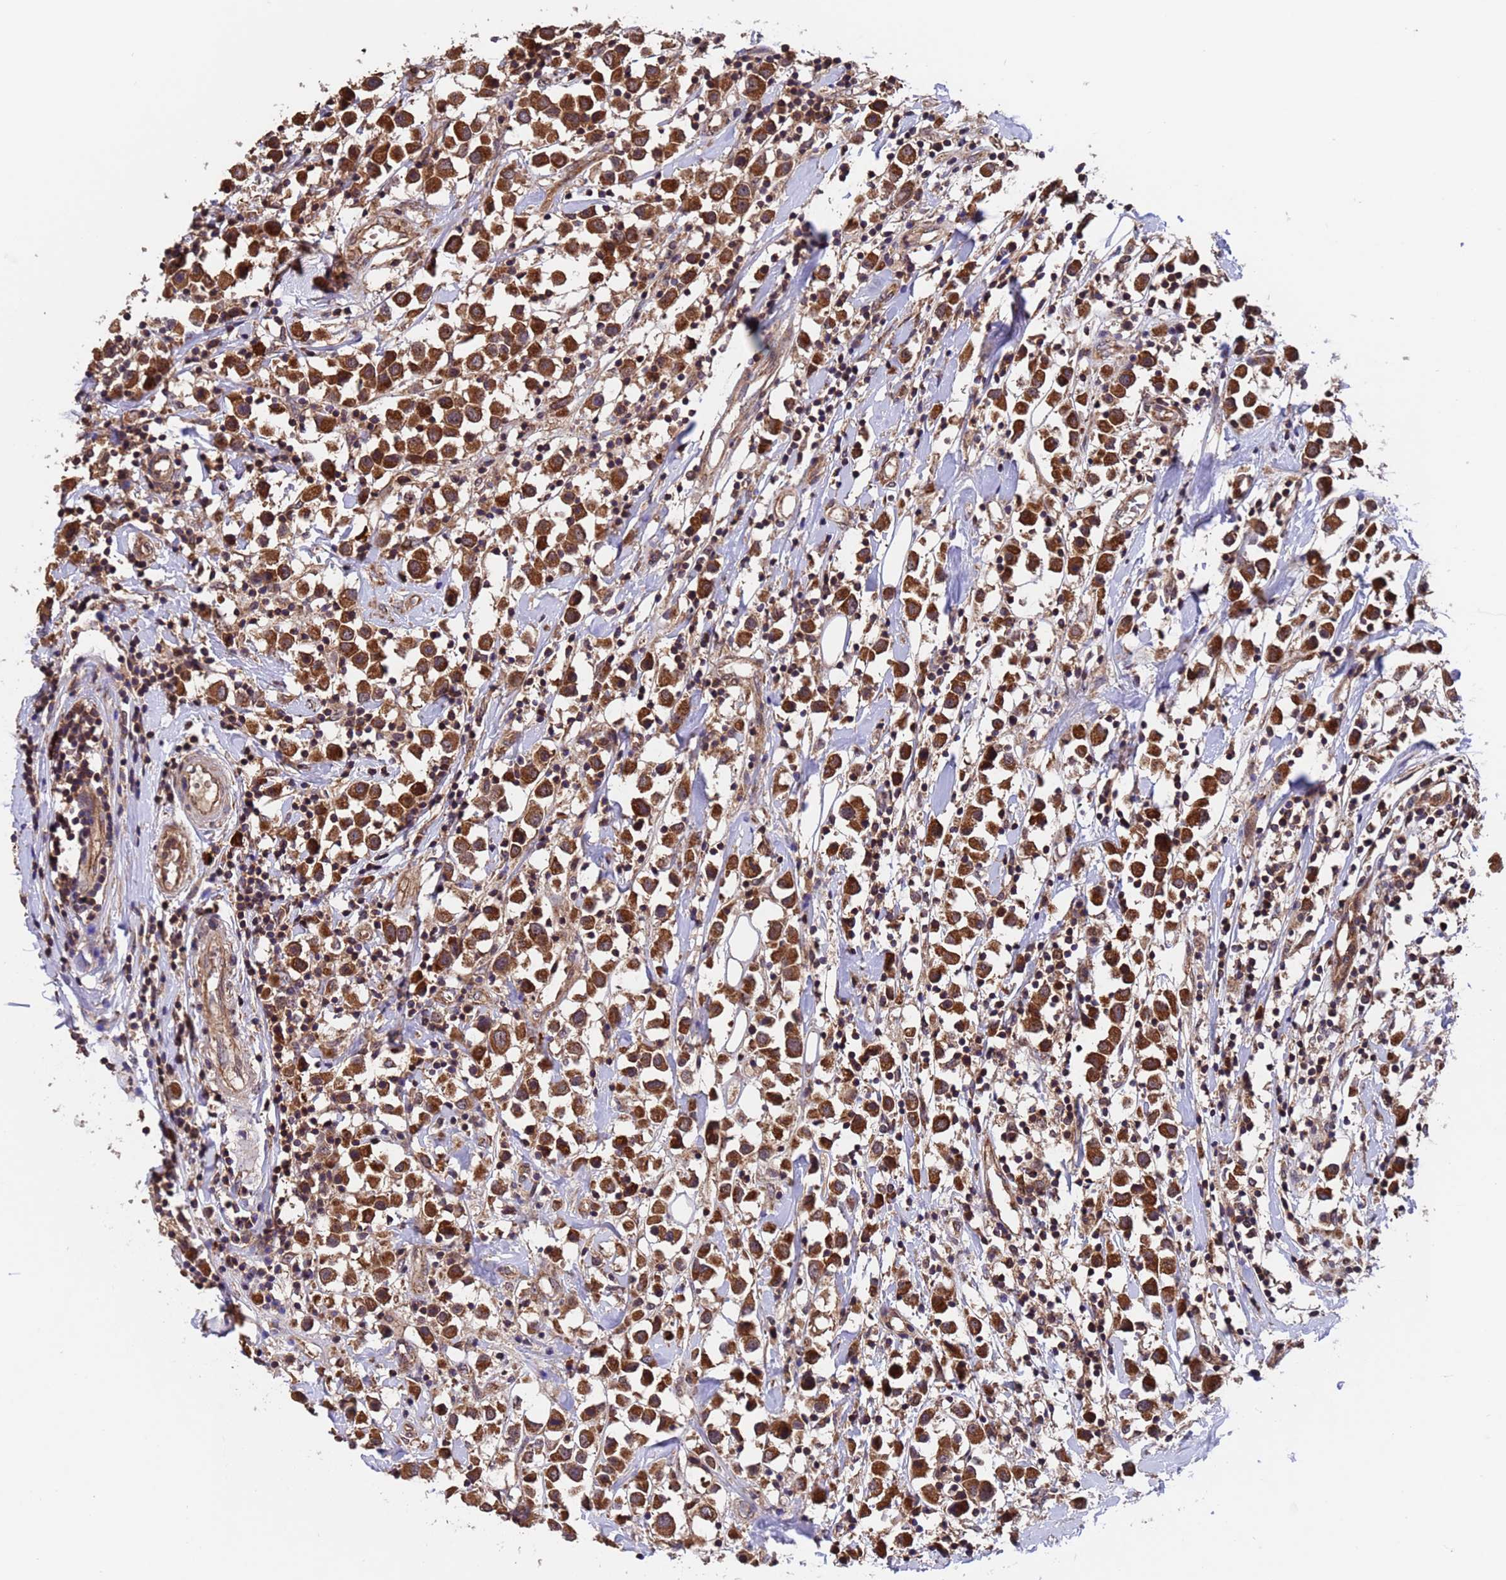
{"staining": {"intensity": "strong", "quantity": ">75%", "location": "cytoplasmic/membranous"}, "tissue": "breast cancer", "cell_type": "Tumor cells", "image_type": "cancer", "snomed": [{"axis": "morphology", "description": "Duct carcinoma"}, {"axis": "topography", "description": "Breast"}], "caption": "Immunohistochemical staining of intraductal carcinoma (breast) shows high levels of strong cytoplasmic/membranous protein staining in about >75% of tumor cells.", "gene": "TSR3", "patient": {"sex": "female", "age": 61}}